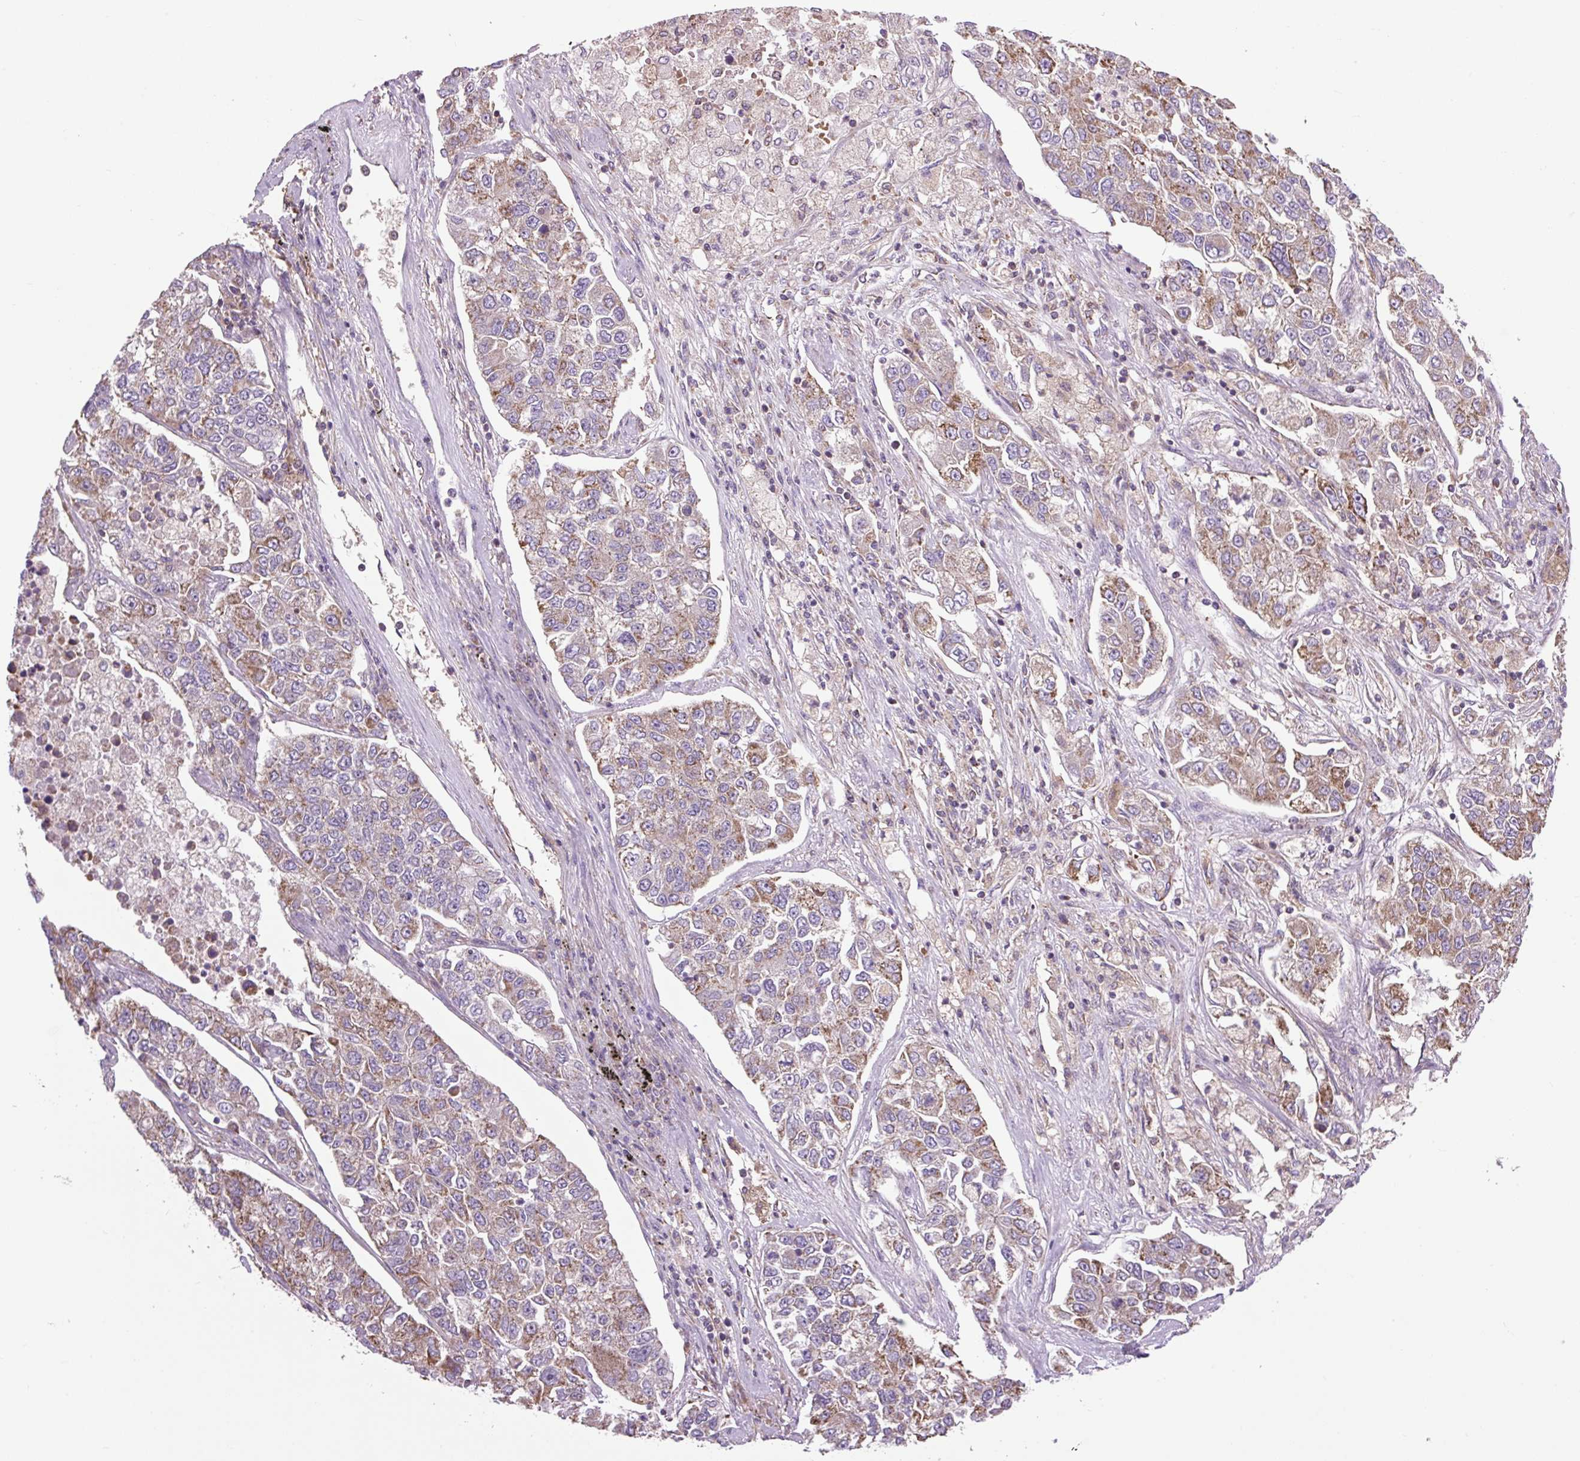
{"staining": {"intensity": "moderate", "quantity": "25%-75%", "location": "cytoplasmic/membranous"}, "tissue": "lung cancer", "cell_type": "Tumor cells", "image_type": "cancer", "snomed": [{"axis": "morphology", "description": "Adenocarcinoma, NOS"}, {"axis": "topography", "description": "Lung"}], "caption": "DAB (3,3'-diaminobenzidine) immunohistochemical staining of human lung cancer displays moderate cytoplasmic/membranous protein staining in approximately 25%-75% of tumor cells.", "gene": "PLCG1", "patient": {"sex": "male", "age": 49}}